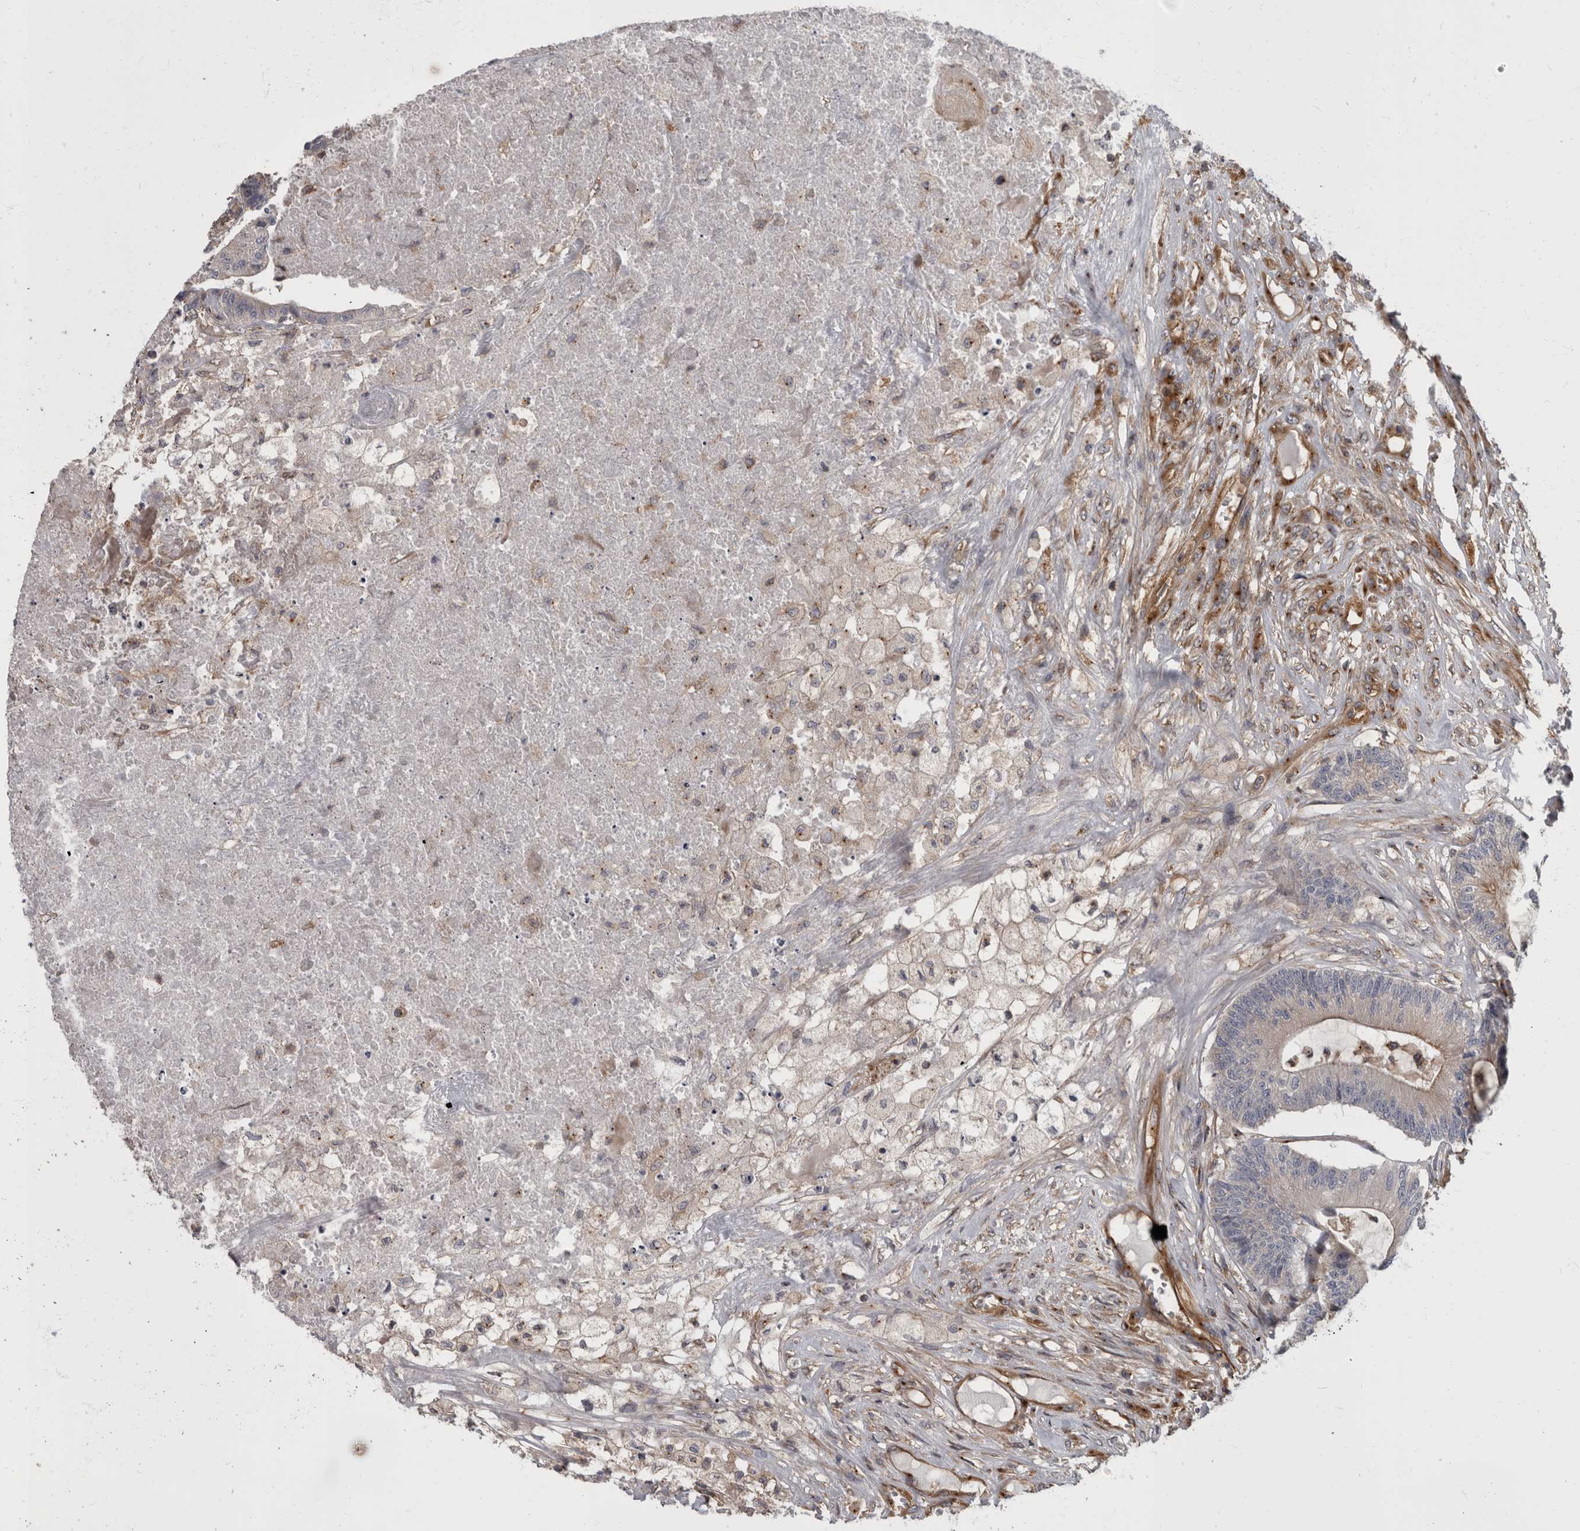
{"staining": {"intensity": "negative", "quantity": "none", "location": "none"}, "tissue": "colorectal cancer", "cell_type": "Tumor cells", "image_type": "cancer", "snomed": [{"axis": "morphology", "description": "Adenocarcinoma, NOS"}, {"axis": "topography", "description": "Colon"}], "caption": "Colorectal cancer (adenocarcinoma) was stained to show a protein in brown. There is no significant staining in tumor cells.", "gene": "HOOK3", "patient": {"sex": "female", "age": 84}}